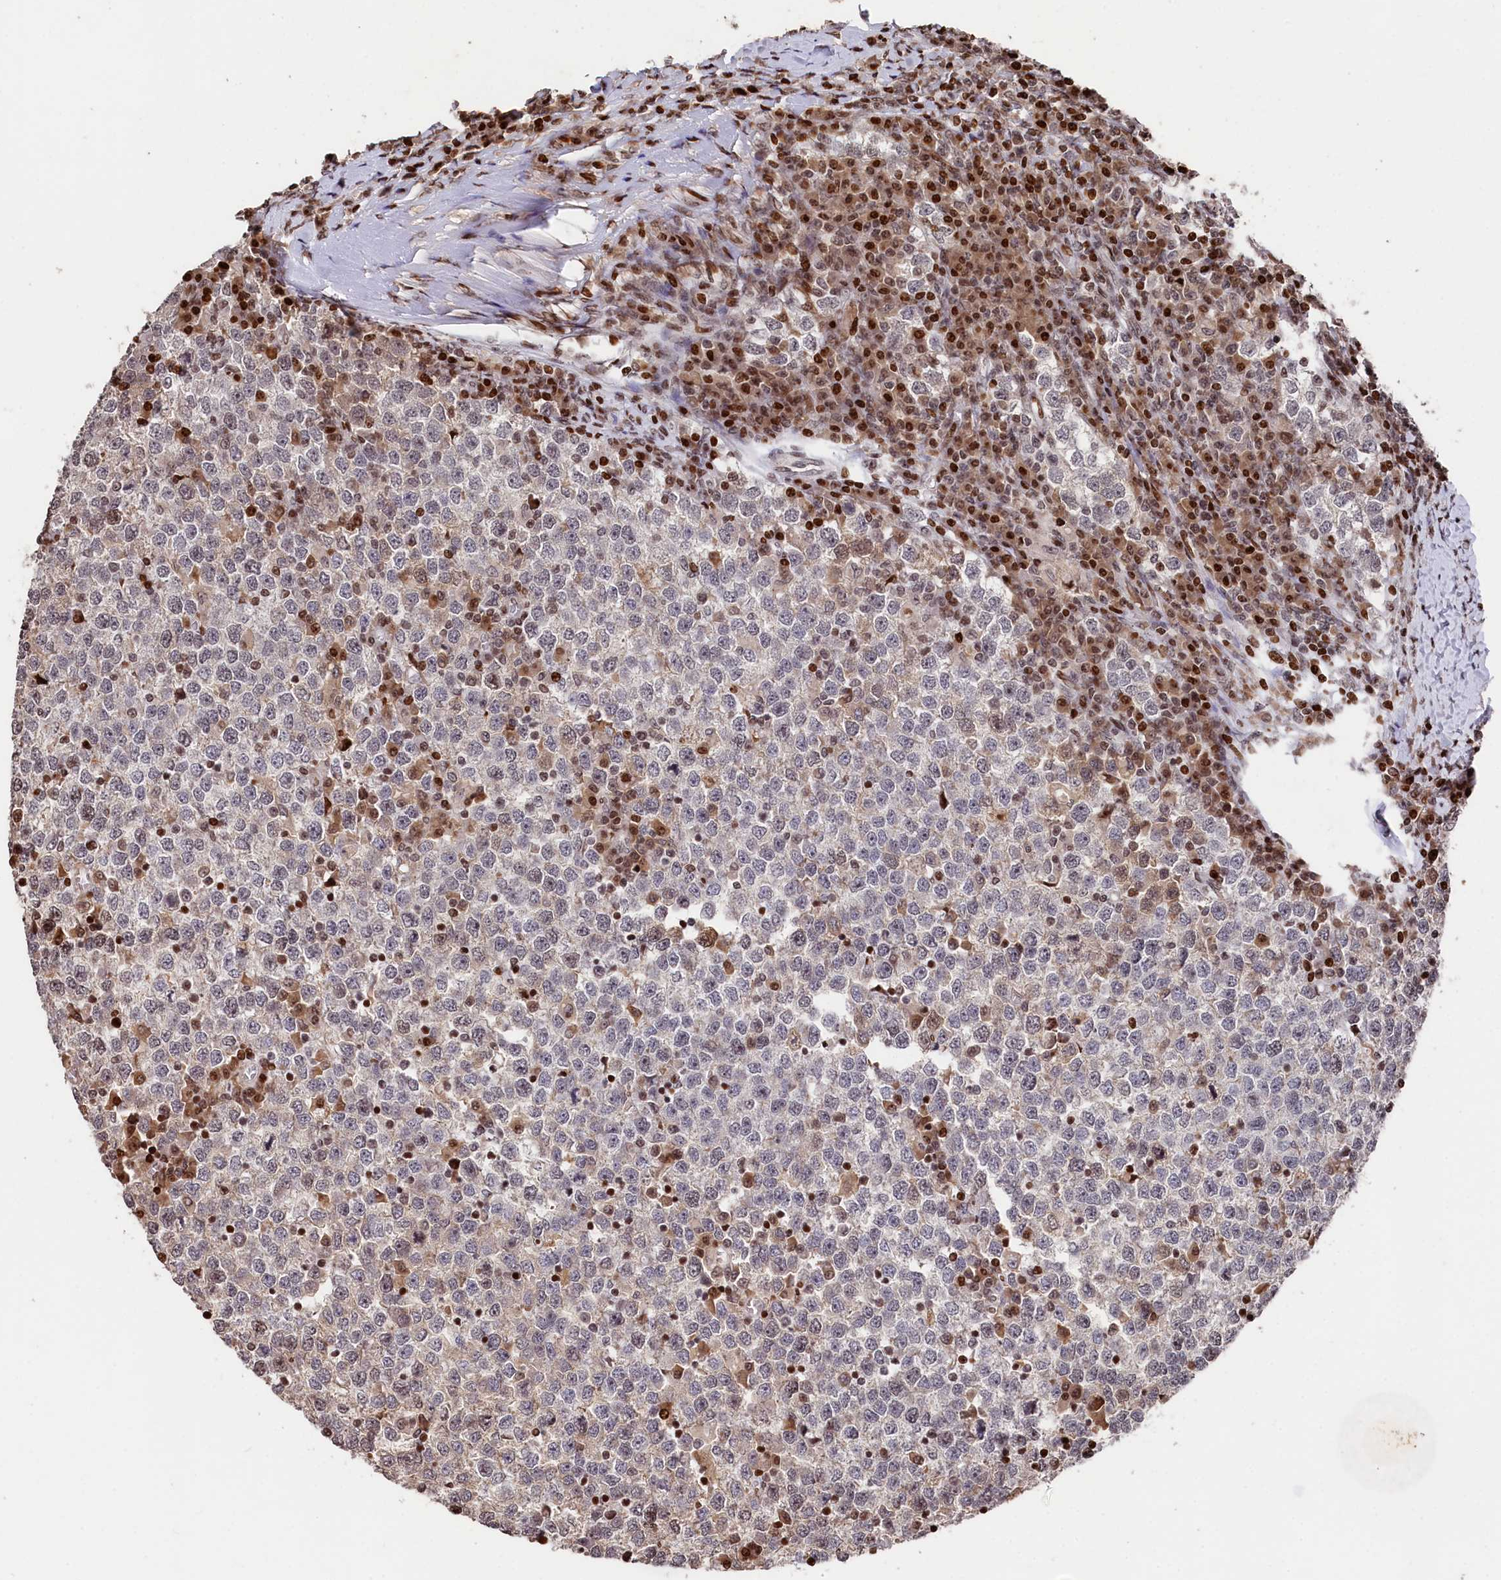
{"staining": {"intensity": "negative", "quantity": "none", "location": "none"}, "tissue": "testis cancer", "cell_type": "Tumor cells", "image_type": "cancer", "snomed": [{"axis": "morphology", "description": "Seminoma, NOS"}, {"axis": "topography", "description": "Testis"}], "caption": "Tumor cells are negative for brown protein staining in testis seminoma.", "gene": "MCF2L2", "patient": {"sex": "male", "age": 65}}